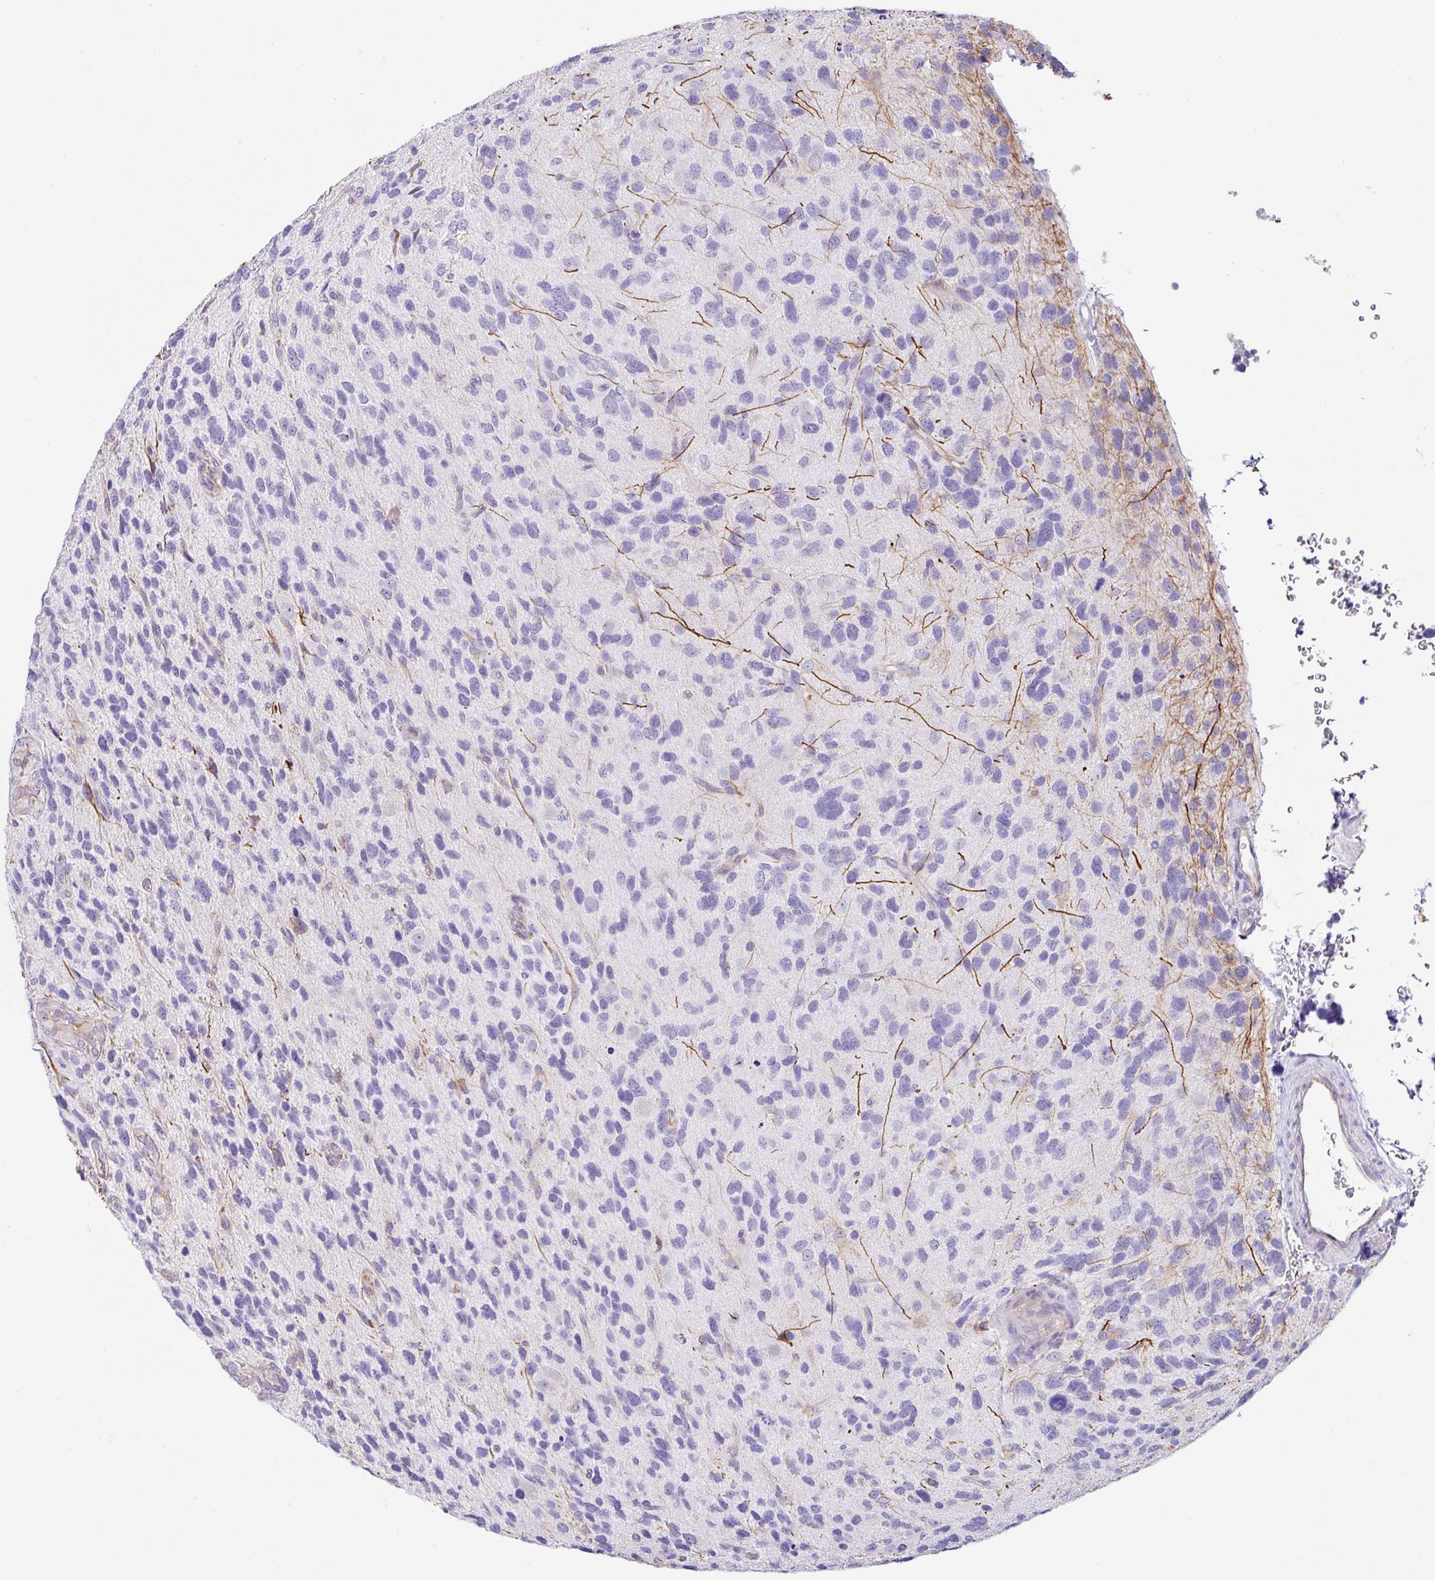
{"staining": {"intensity": "negative", "quantity": "none", "location": "none"}, "tissue": "glioma", "cell_type": "Tumor cells", "image_type": "cancer", "snomed": [{"axis": "morphology", "description": "Glioma, malignant, High grade"}, {"axis": "topography", "description": "Brain"}], "caption": "This is a photomicrograph of immunohistochemistry (IHC) staining of malignant glioma (high-grade), which shows no positivity in tumor cells.", "gene": "DKK4", "patient": {"sex": "female", "age": 58}}